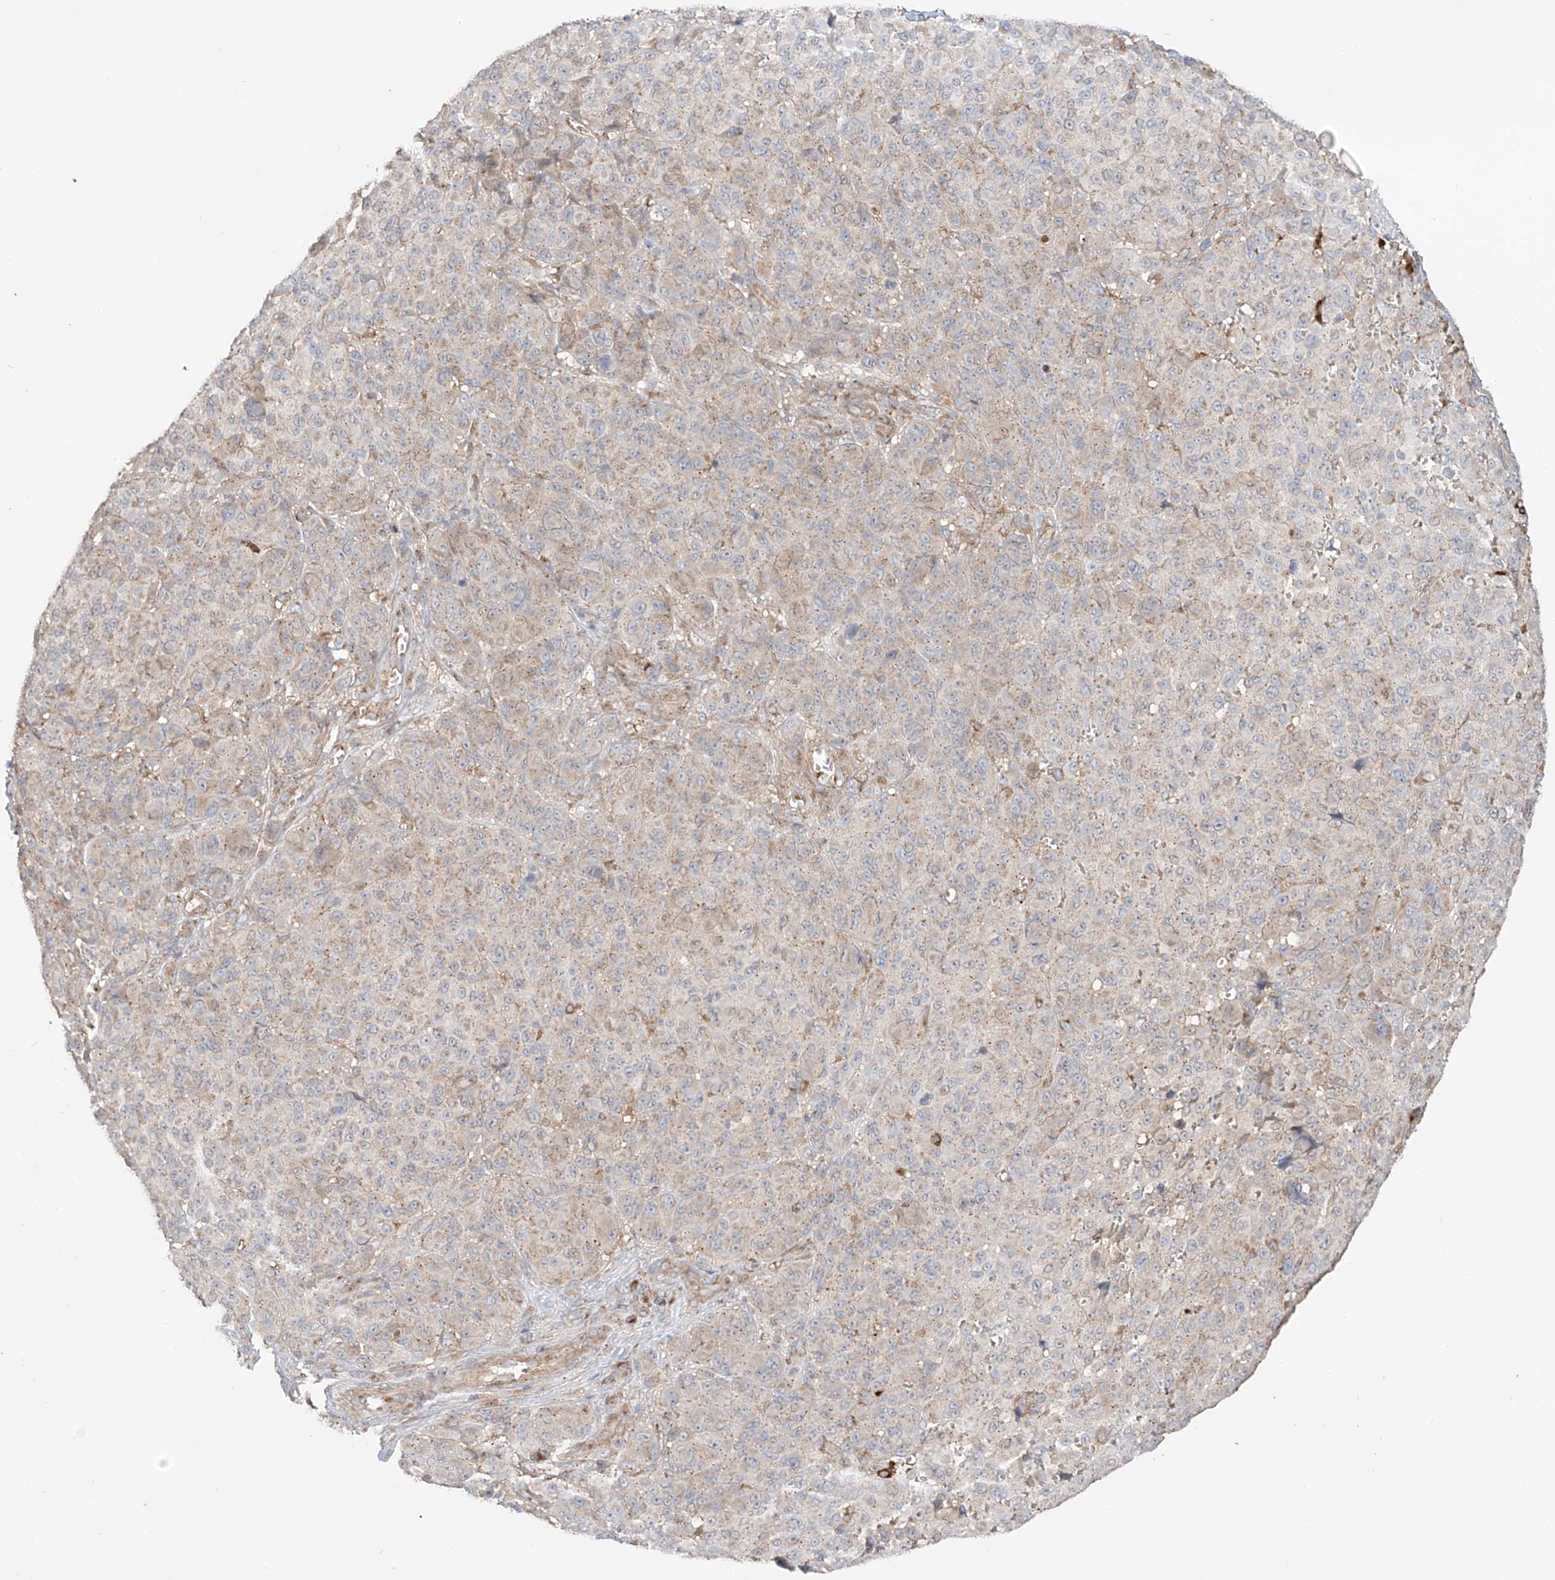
{"staining": {"intensity": "weak", "quantity": "25%-75%", "location": "cytoplasmic/membranous"}, "tissue": "melanoma", "cell_type": "Tumor cells", "image_type": "cancer", "snomed": [{"axis": "morphology", "description": "Malignant melanoma, NOS"}, {"axis": "topography", "description": "Skin"}], "caption": "Protein expression analysis of human malignant melanoma reveals weak cytoplasmic/membranous expression in approximately 25%-75% of tumor cells.", "gene": "MOSPD1", "patient": {"sex": "male", "age": 73}}